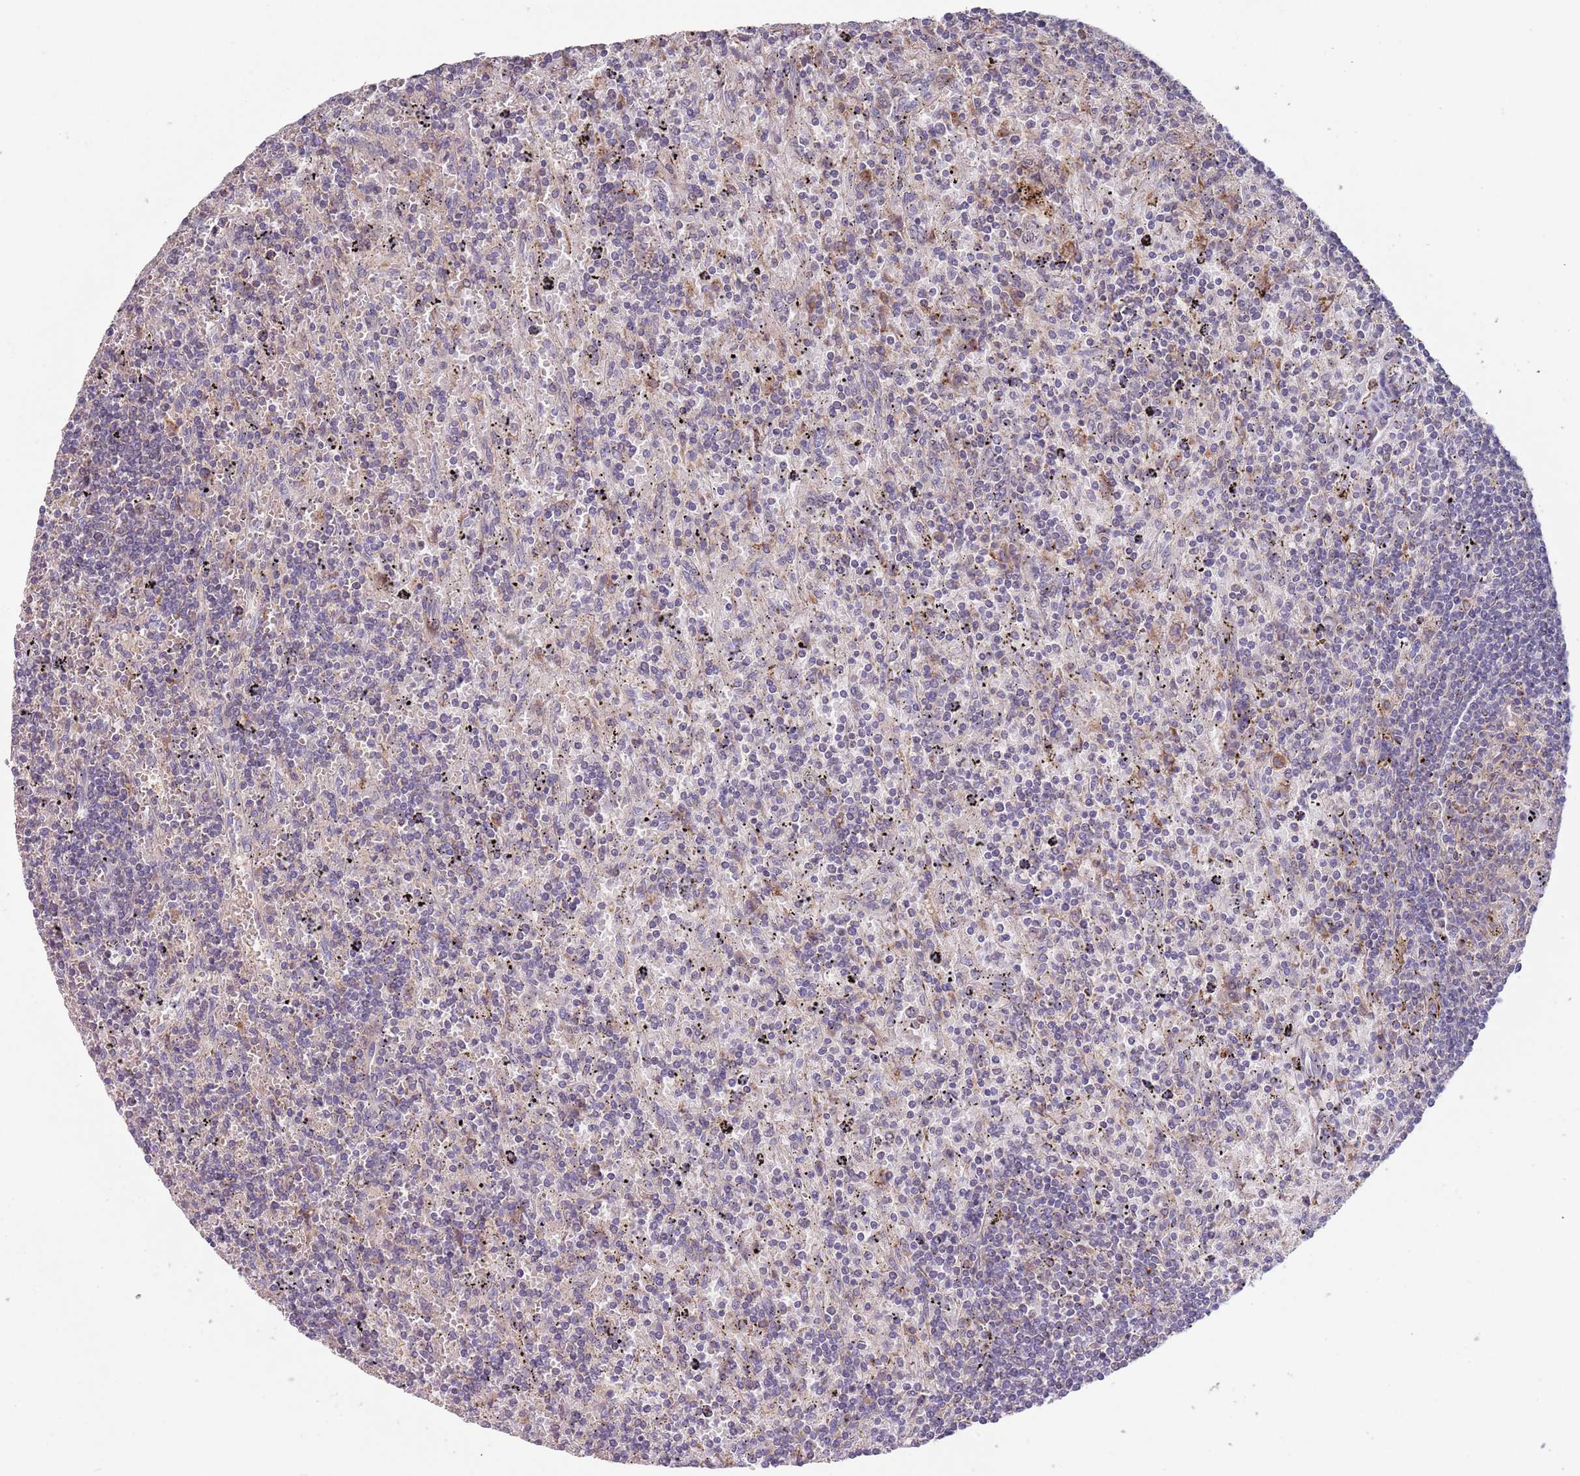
{"staining": {"intensity": "negative", "quantity": "none", "location": "none"}, "tissue": "lymphoma", "cell_type": "Tumor cells", "image_type": "cancer", "snomed": [{"axis": "morphology", "description": "Malignant lymphoma, non-Hodgkin's type, Low grade"}, {"axis": "topography", "description": "Spleen"}], "caption": "This is a micrograph of immunohistochemistry staining of malignant lymphoma, non-Hodgkin's type (low-grade), which shows no expression in tumor cells.", "gene": "ABCC10", "patient": {"sex": "male", "age": 76}}